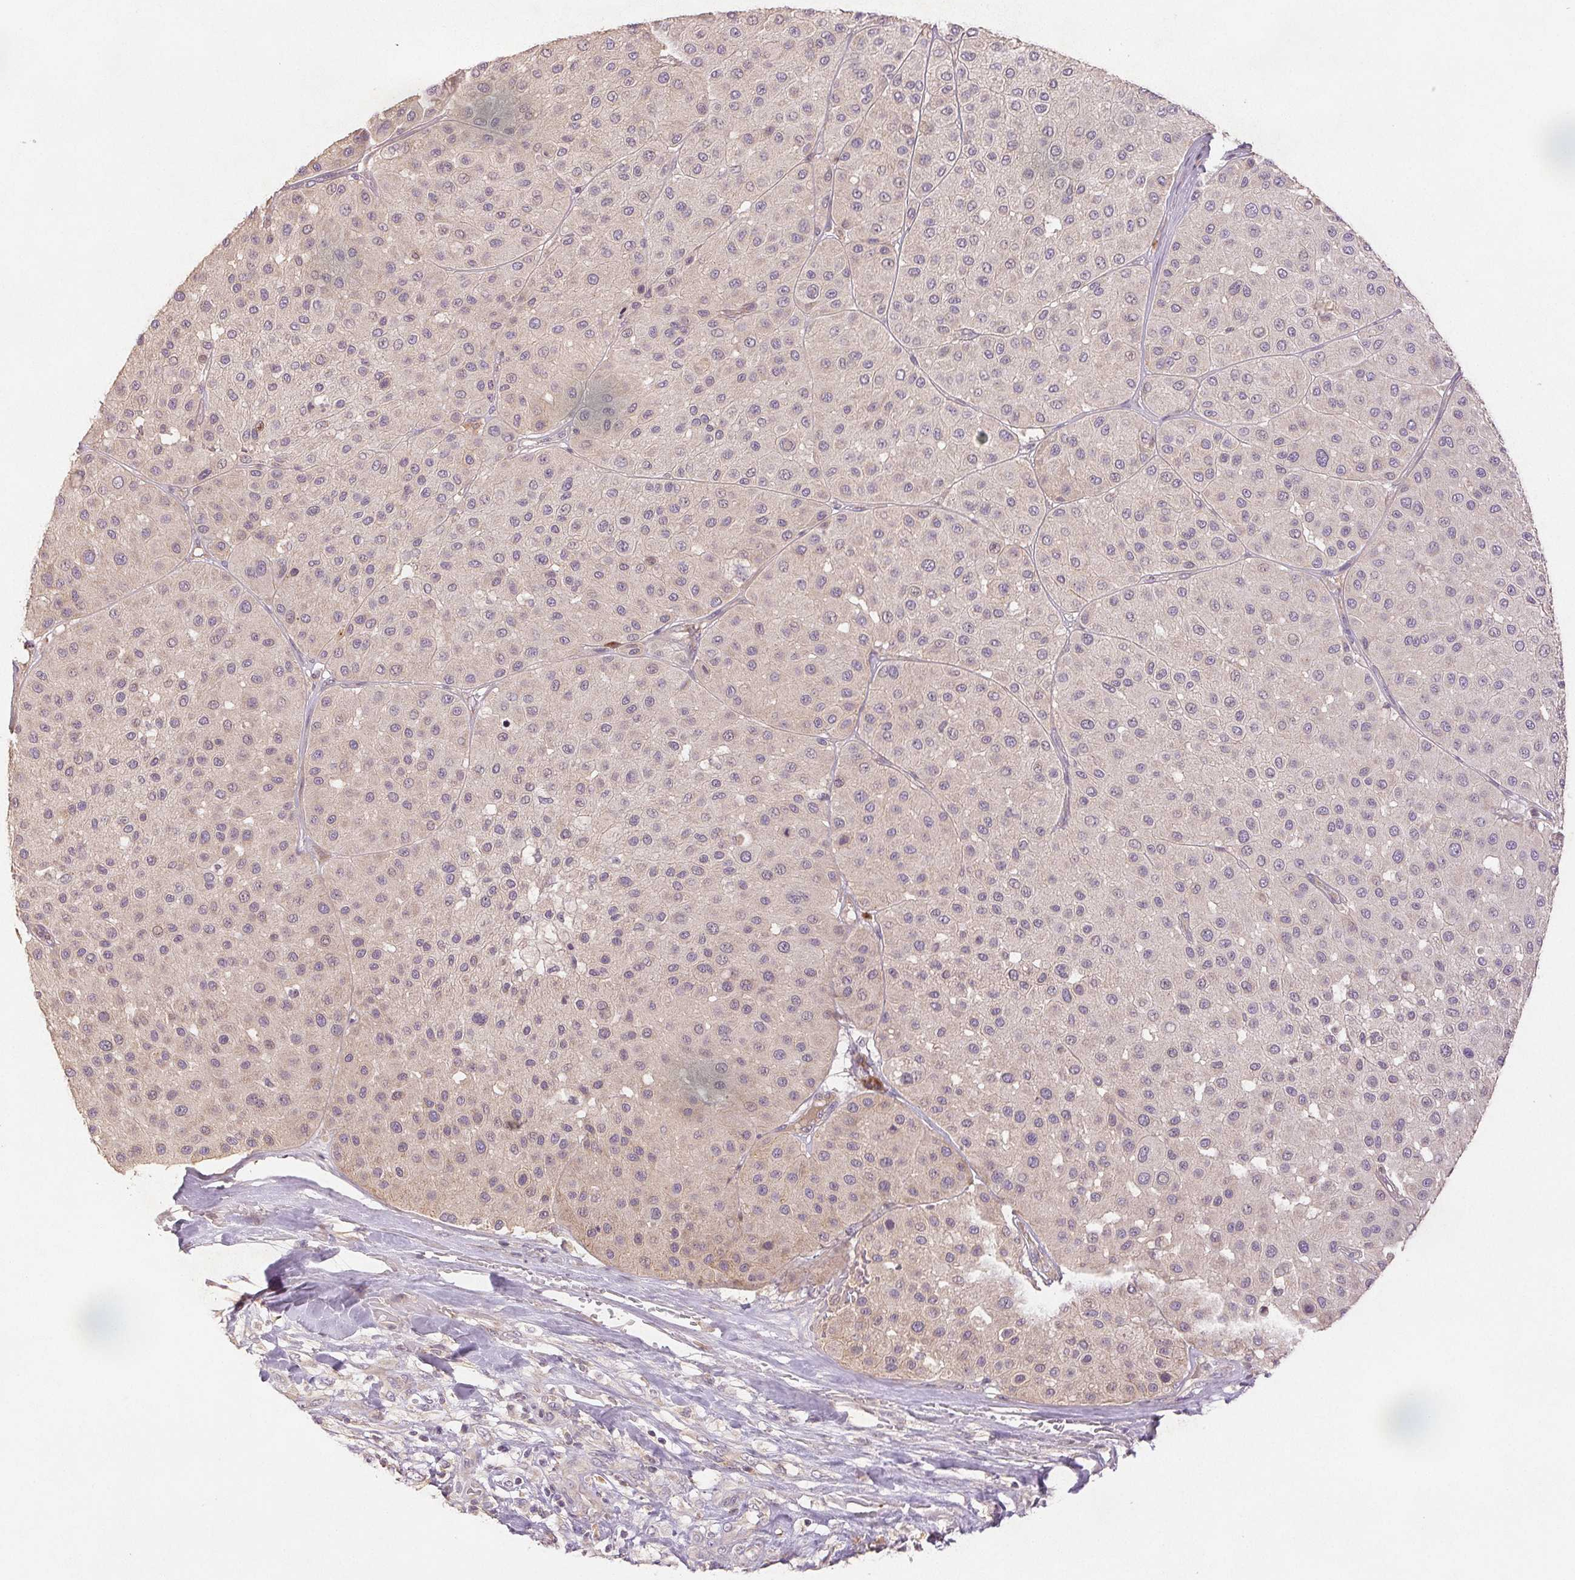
{"staining": {"intensity": "negative", "quantity": "none", "location": "none"}, "tissue": "melanoma", "cell_type": "Tumor cells", "image_type": "cancer", "snomed": [{"axis": "morphology", "description": "Malignant melanoma, Metastatic site"}, {"axis": "topography", "description": "Smooth muscle"}], "caption": "The image shows no significant positivity in tumor cells of malignant melanoma (metastatic site).", "gene": "YIF1B", "patient": {"sex": "male", "age": 41}}